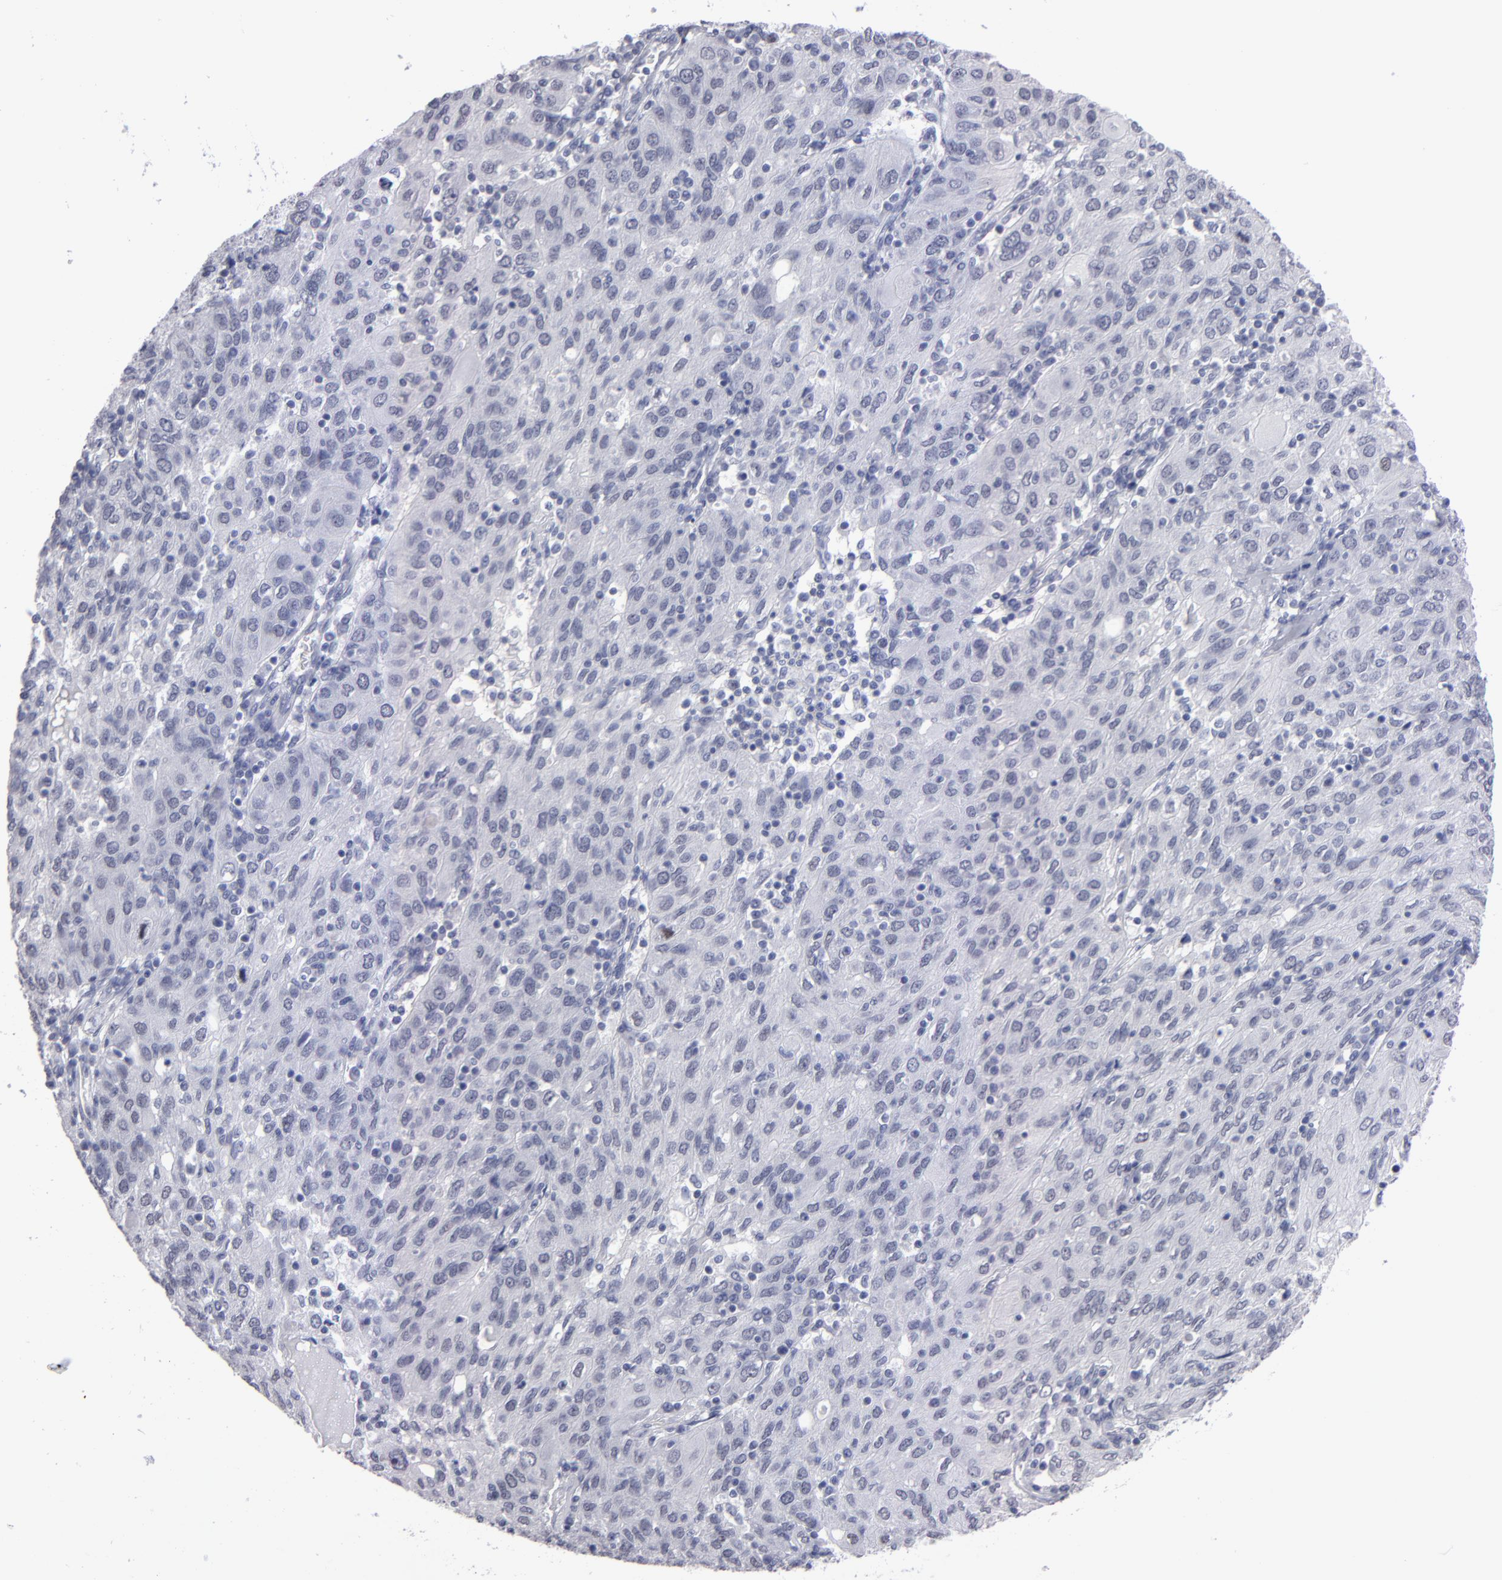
{"staining": {"intensity": "negative", "quantity": "none", "location": "none"}, "tissue": "ovarian cancer", "cell_type": "Tumor cells", "image_type": "cancer", "snomed": [{"axis": "morphology", "description": "Carcinoma, endometroid"}, {"axis": "topography", "description": "Ovary"}], "caption": "Human ovarian cancer stained for a protein using immunohistochemistry (IHC) displays no expression in tumor cells.", "gene": "TEX11", "patient": {"sex": "female", "age": 50}}